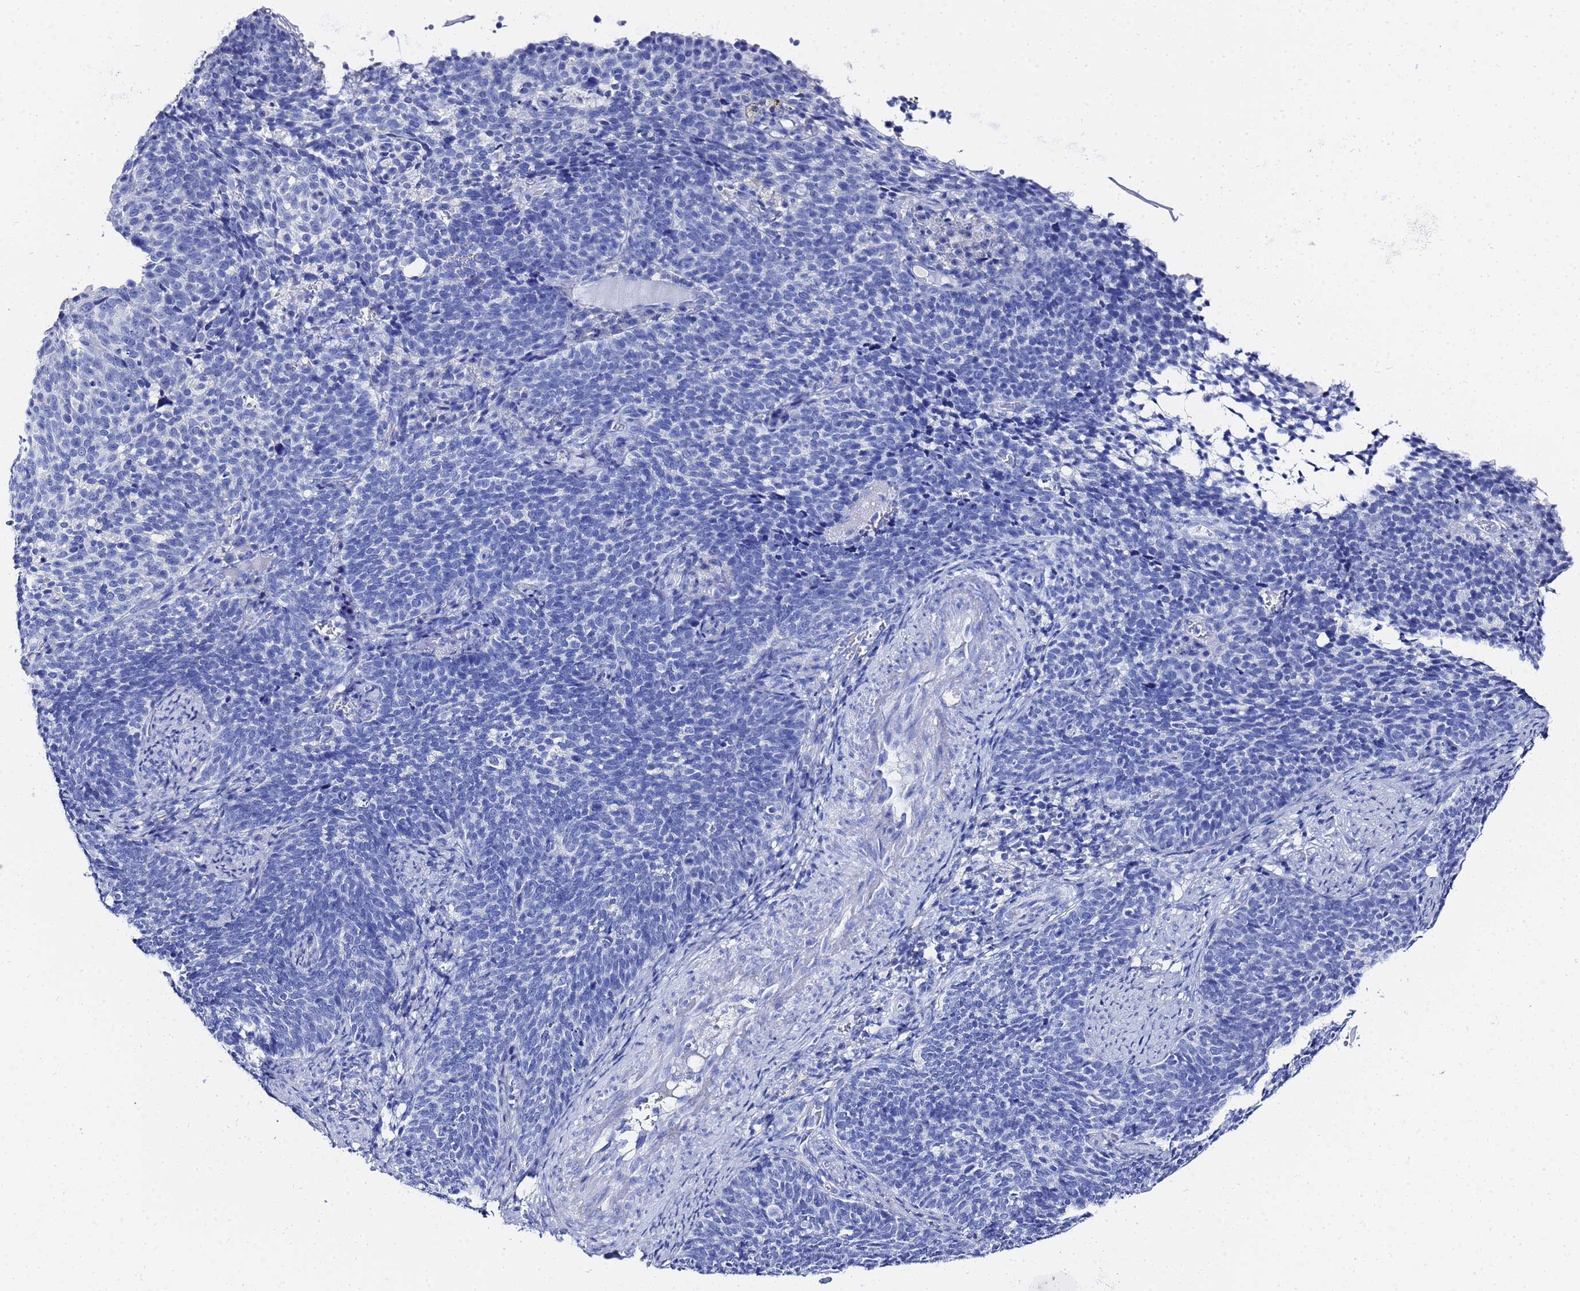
{"staining": {"intensity": "negative", "quantity": "none", "location": "none"}, "tissue": "cervical cancer", "cell_type": "Tumor cells", "image_type": "cancer", "snomed": [{"axis": "morphology", "description": "Normal tissue, NOS"}, {"axis": "morphology", "description": "Squamous cell carcinoma, NOS"}, {"axis": "topography", "description": "Cervix"}], "caption": "Immunohistochemical staining of cervical cancer demonstrates no significant staining in tumor cells.", "gene": "GGT1", "patient": {"sex": "female", "age": 39}}